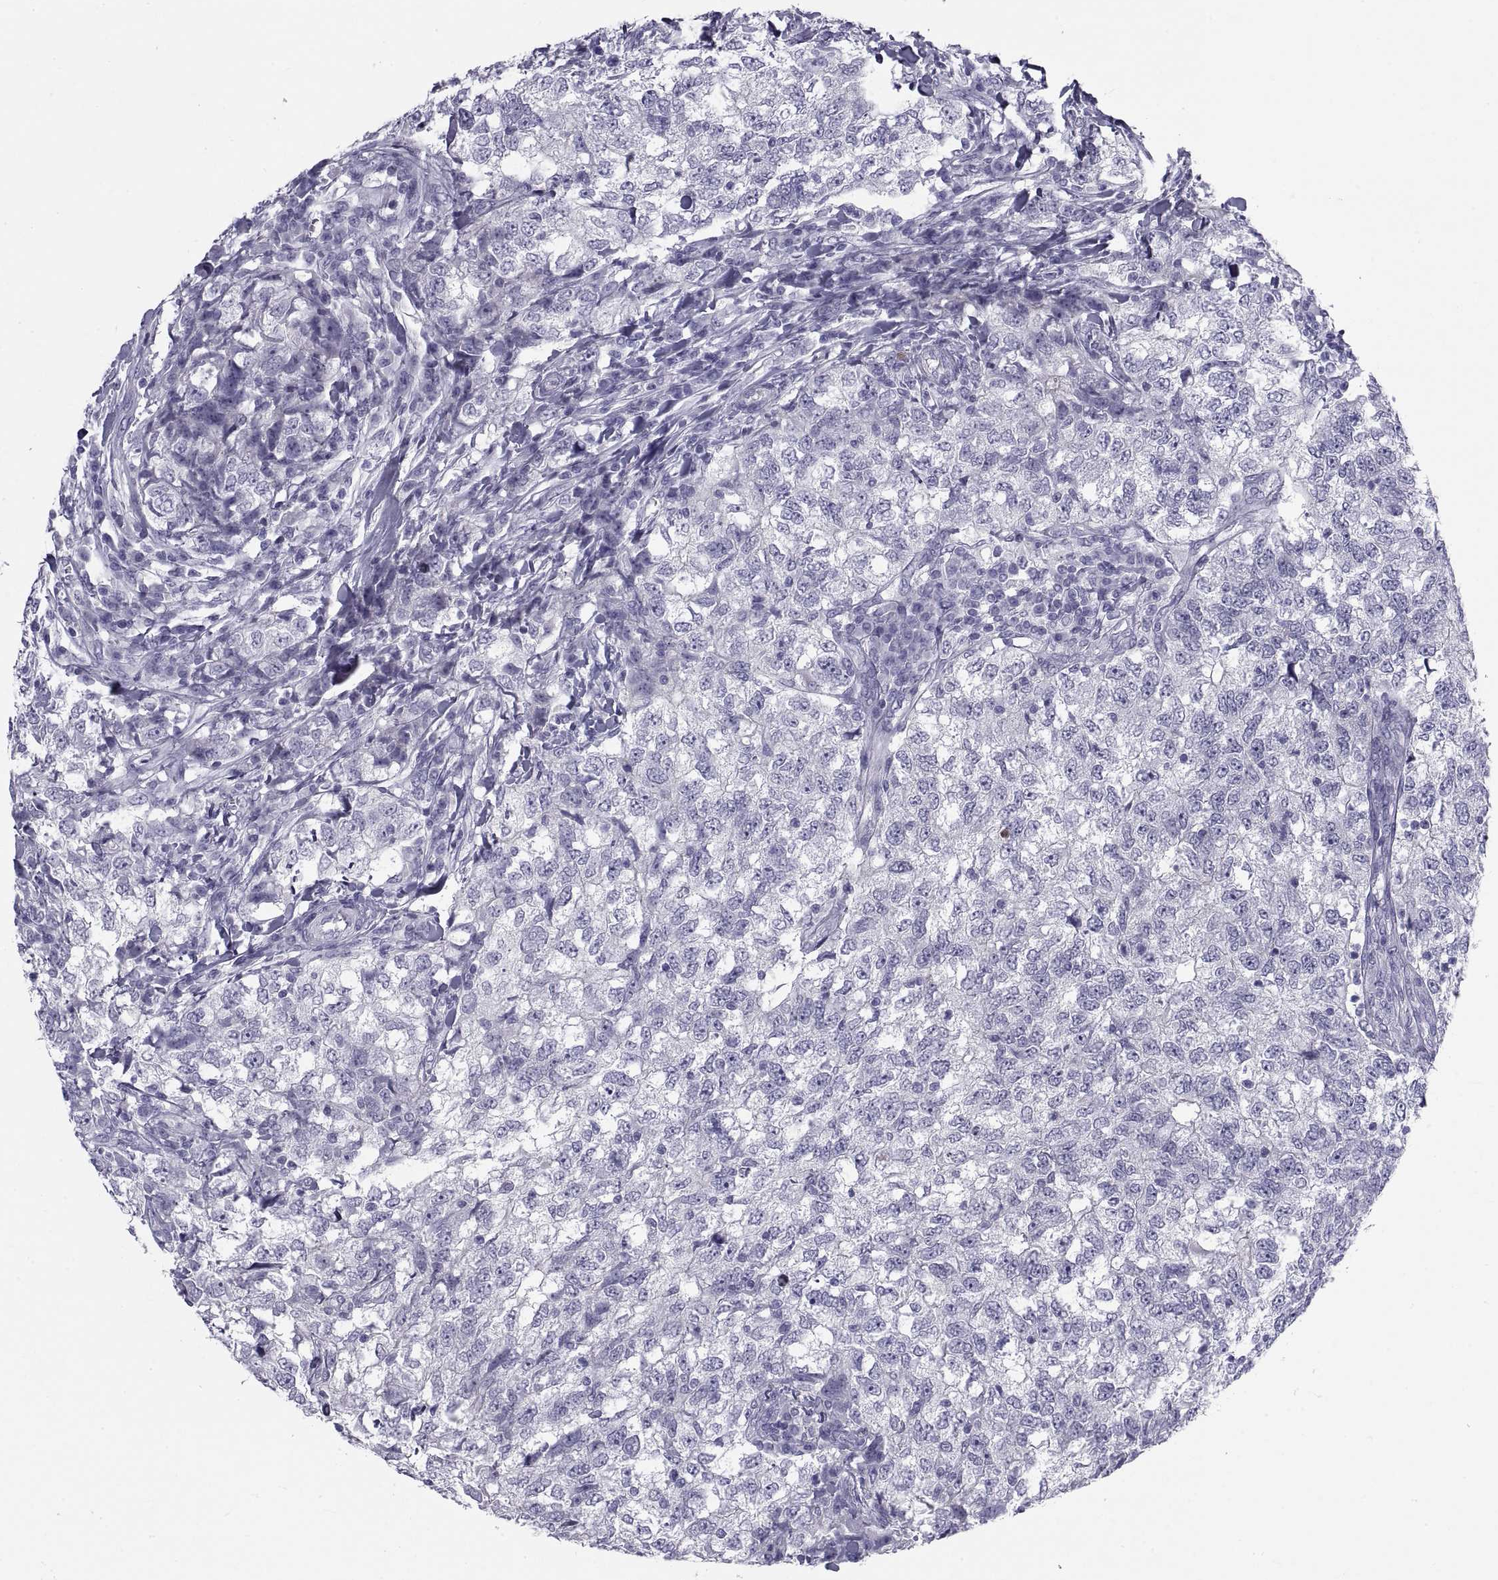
{"staining": {"intensity": "negative", "quantity": "none", "location": "none"}, "tissue": "breast cancer", "cell_type": "Tumor cells", "image_type": "cancer", "snomed": [{"axis": "morphology", "description": "Duct carcinoma"}, {"axis": "topography", "description": "Breast"}], "caption": "The photomicrograph reveals no staining of tumor cells in breast intraductal carcinoma.", "gene": "NPTX2", "patient": {"sex": "female", "age": 30}}